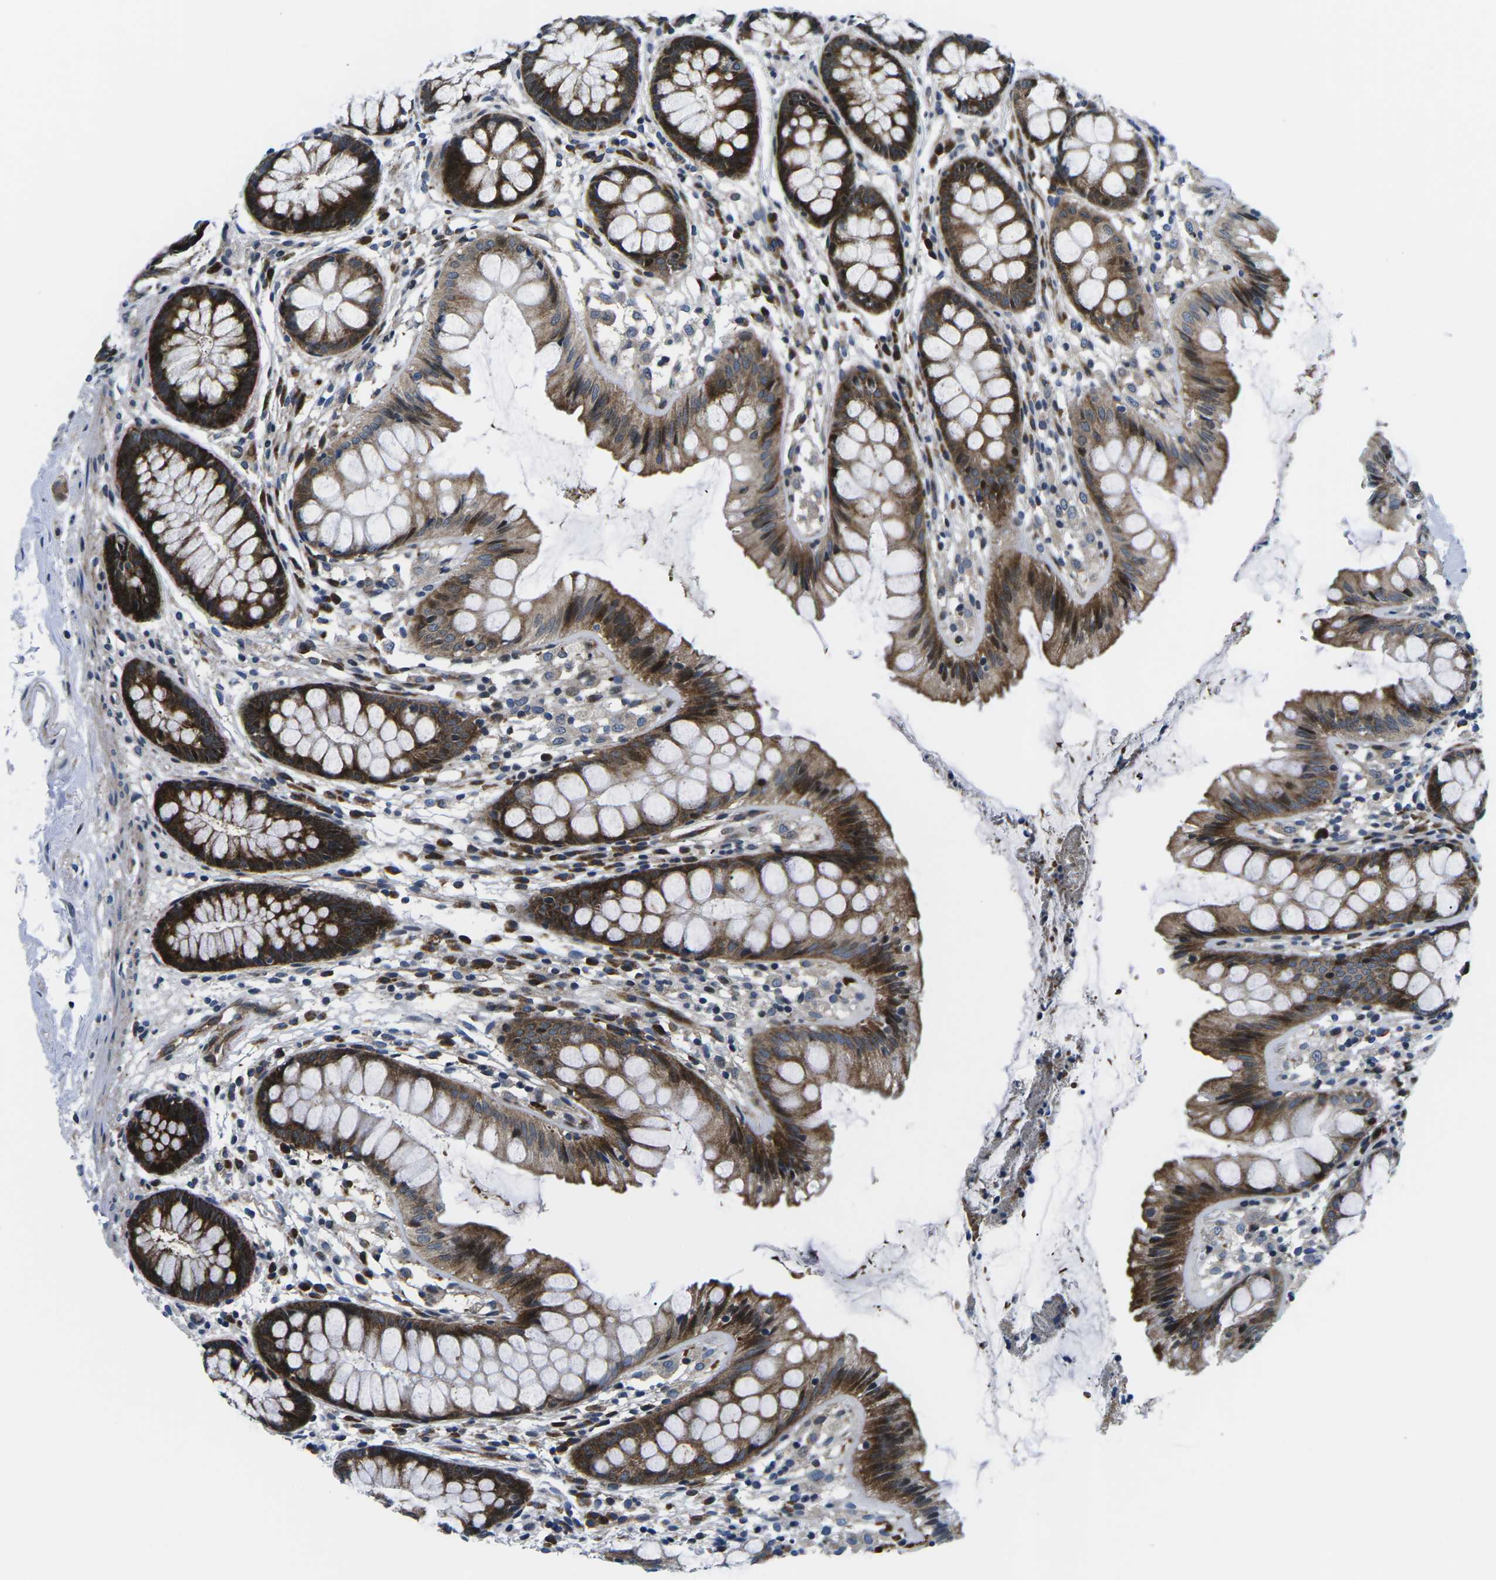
{"staining": {"intensity": "weak", "quantity": ">75%", "location": "cytoplasmic/membranous"}, "tissue": "colon", "cell_type": "Endothelial cells", "image_type": "normal", "snomed": [{"axis": "morphology", "description": "Normal tissue, NOS"}, {"axis": "topography", "description": "Colon"}], "caption": "Brown immunohistochemical staining in unremarkable human colon demonstrates weak cytoplasmic/membranous positivity in approximately >75% of endothelial cells.", "gene": "EIF4E", "patient": {"sex": "female", "age": 56}}